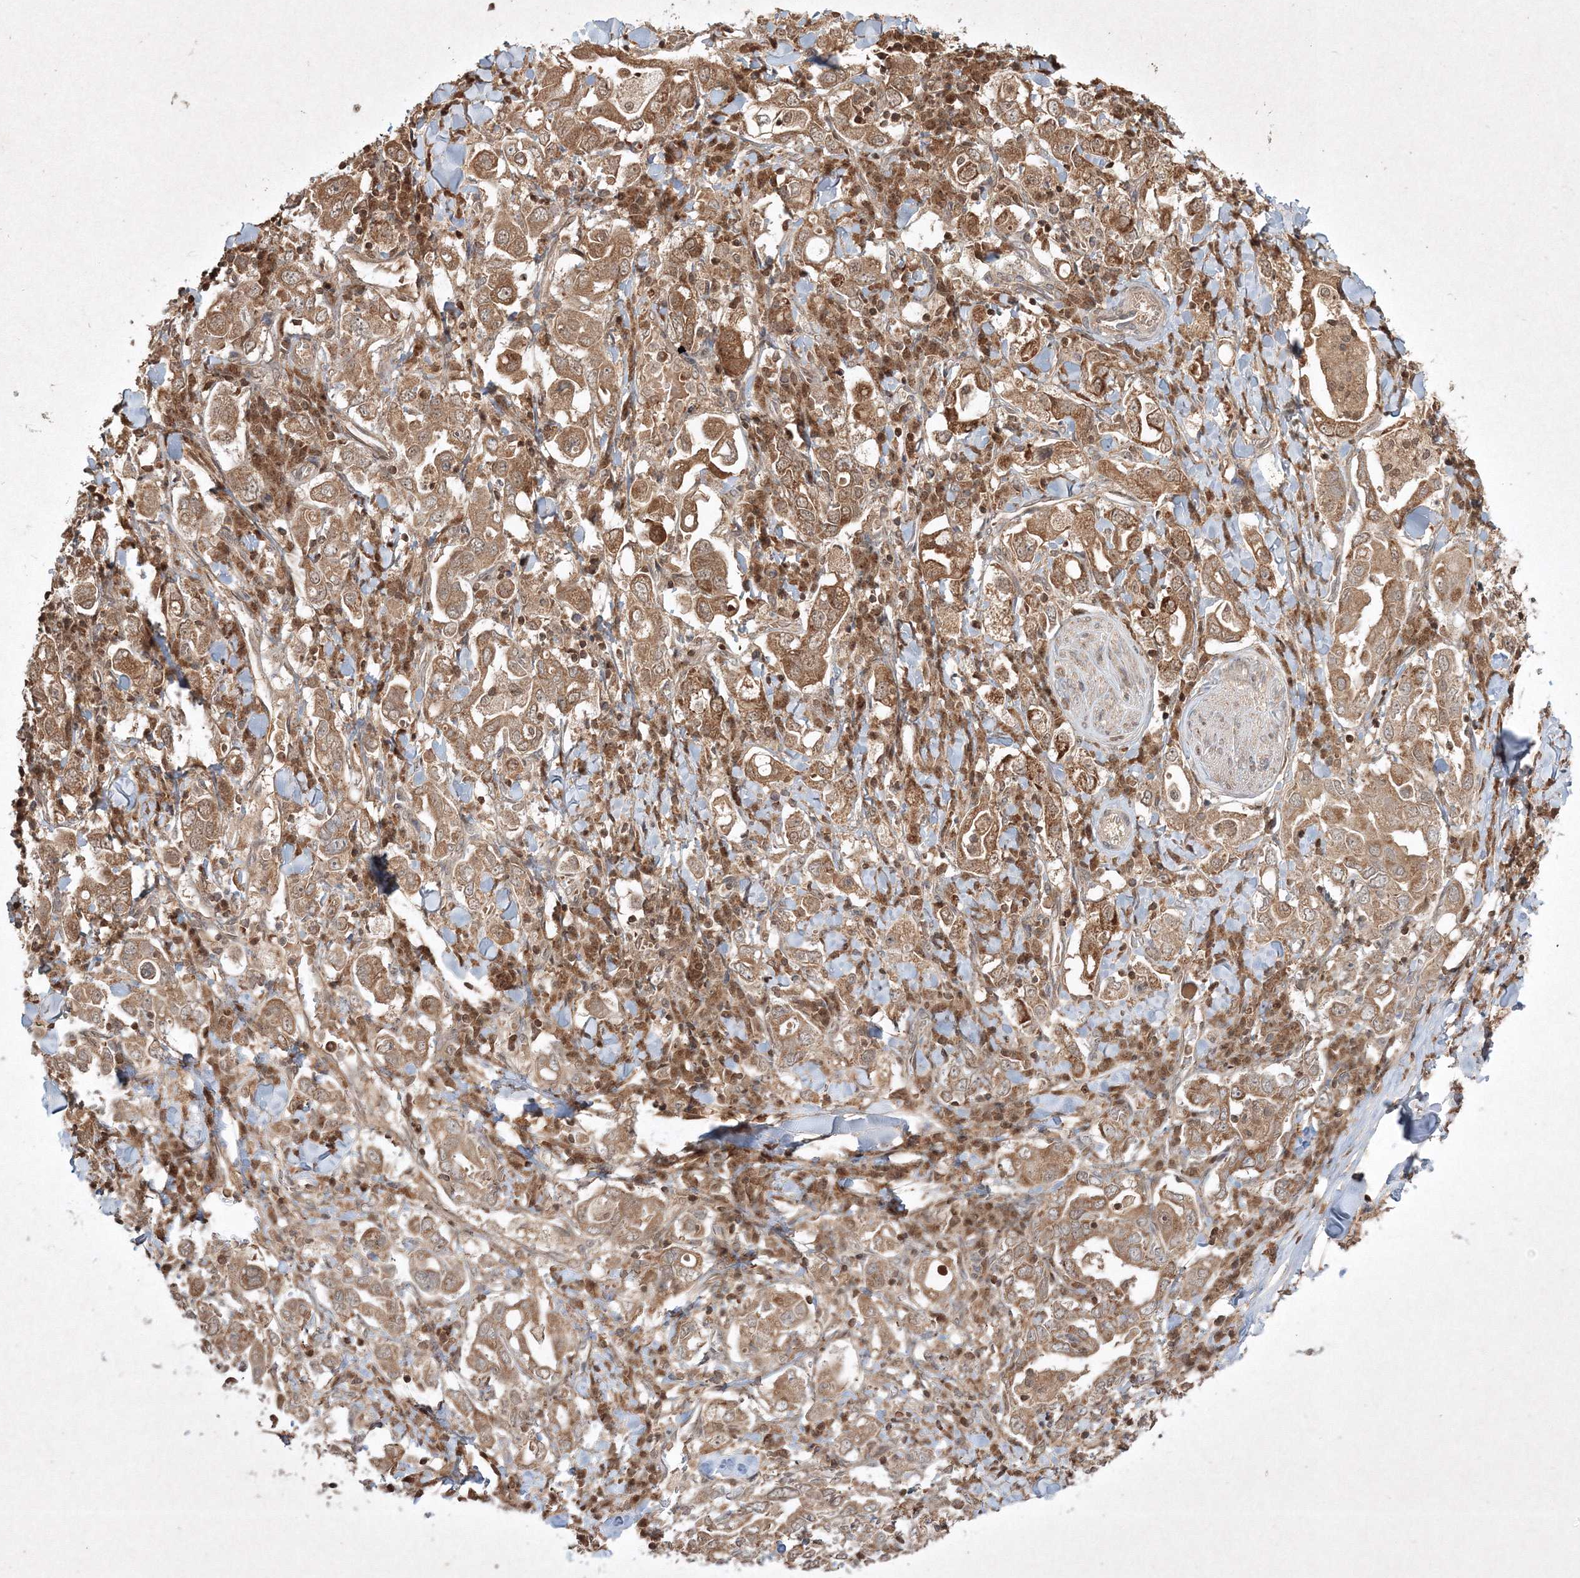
{"staining": {"intensity": "moderate", "quantity": ">75%", "location": "cytoplasmic/membranous"}, "tissue": "stomach cancer", "cell_type": "Tumor cells", "image_type": "cancer", "snomed": [{"axis": "morphology", "description": "Adenocarcinoma, NOS"}, {"axis": "topography", "description": "Stomach, upper"}], "caption": "Moderate cytoplasmic/membranous protein positivity is present in about >75% of tumor cells in stomach cancer.", "gene": "PLTP", "patient": {"sex": "male", "age": 62}}